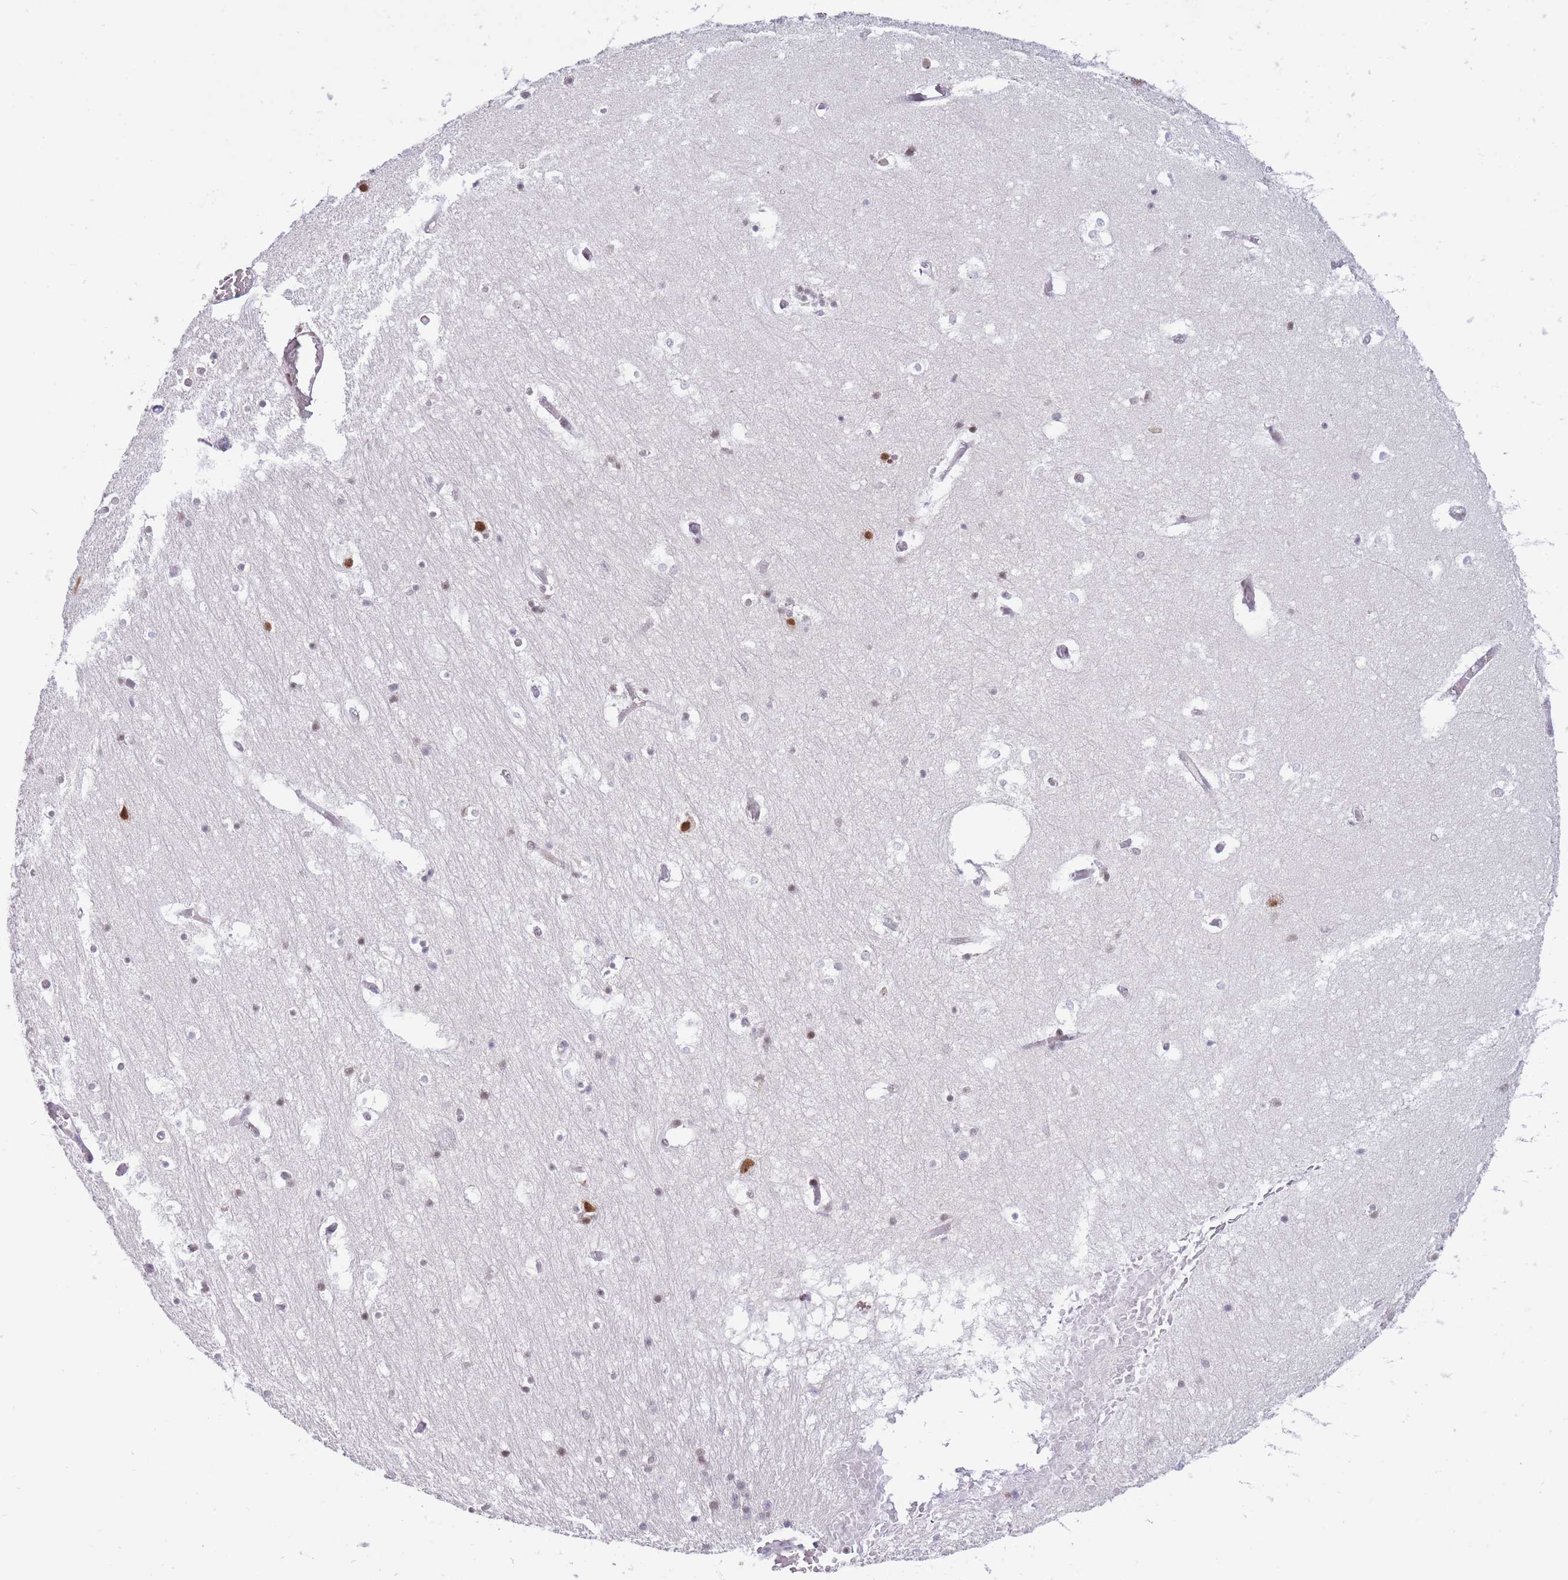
{"staining": {"intensity": "strong", "quantity": "<25%", "location": "nuclear"}, "tissue": "hippocampus", "cell_type": "Glial cells", "image_type": "normal", "snomed": [{"axis": "morphology", "description": "Normal tissue, NOS"}, {"axis": "topography", "description": "Hippocampus"}], "caption": "The immunohistochemical stain highlights strong nuclear staining in glial cells of normal hippocampus. (brown staining indicates protein expression, while blue staining denotes nuclei).", "gene": "TARBP2", "patient": {"sex": "female", "age": 52}}